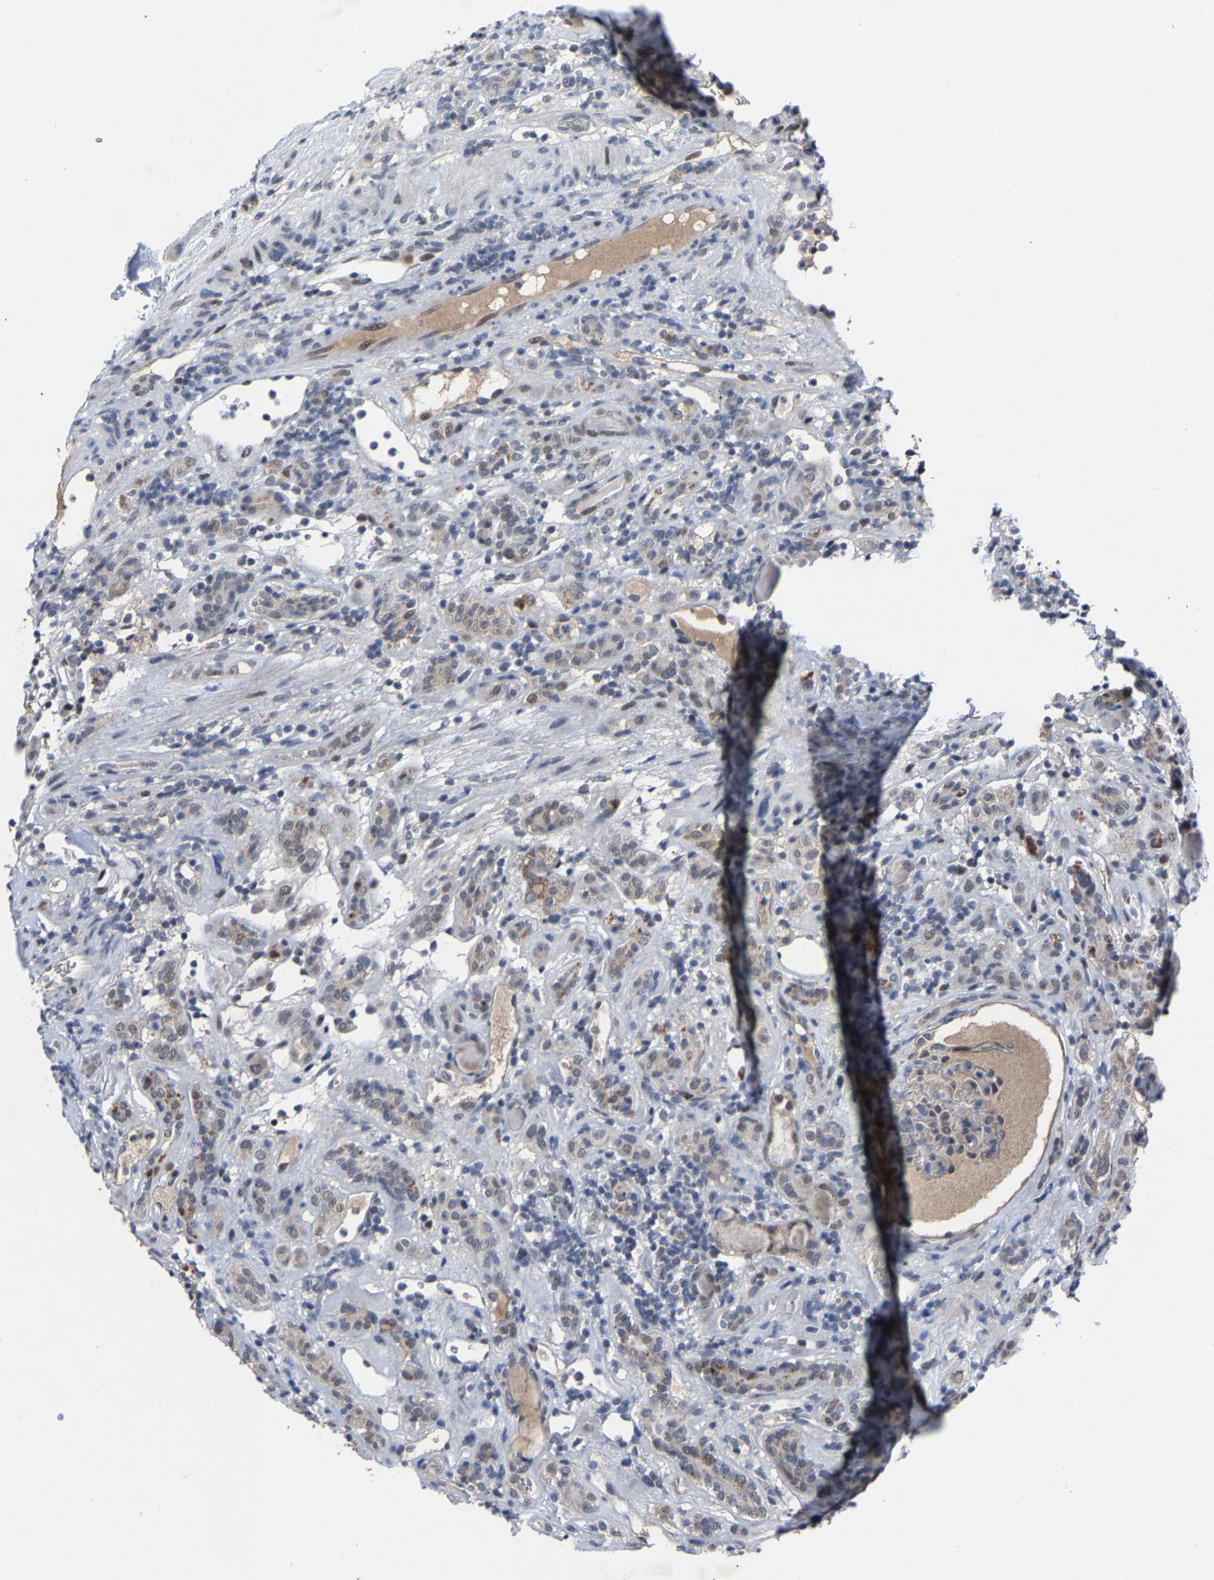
{"staining": {"intensity": "weak", "quantity": "25%-75%", "location": "cytoplasmic/membranous,nuclear"}, "tissue": "renal cancer", "cell_type": "Tumor cells", "image_type": "cancer", "snomed": [{"axis": "morphology", "description": "Normal tissue, NOS"}, {"axis": "morphology", "description": "Adenocarcinoma, NOS"}, {"axis": "topography", "description": "Kidney"}], "caption": "Renal cancer (adenocarcinoma) stained with DAB (3,3'-diaminobenzidine) IHC displays low levels of weak cytoplasmic/membranous and nuclear staining in approximately 25%-75% of tumor cells. Ihc stains the protein of interest in brown and the nuclei are stained blue.", "gene": "LSM8", "patient": {"sex": "female", "age": 72}}